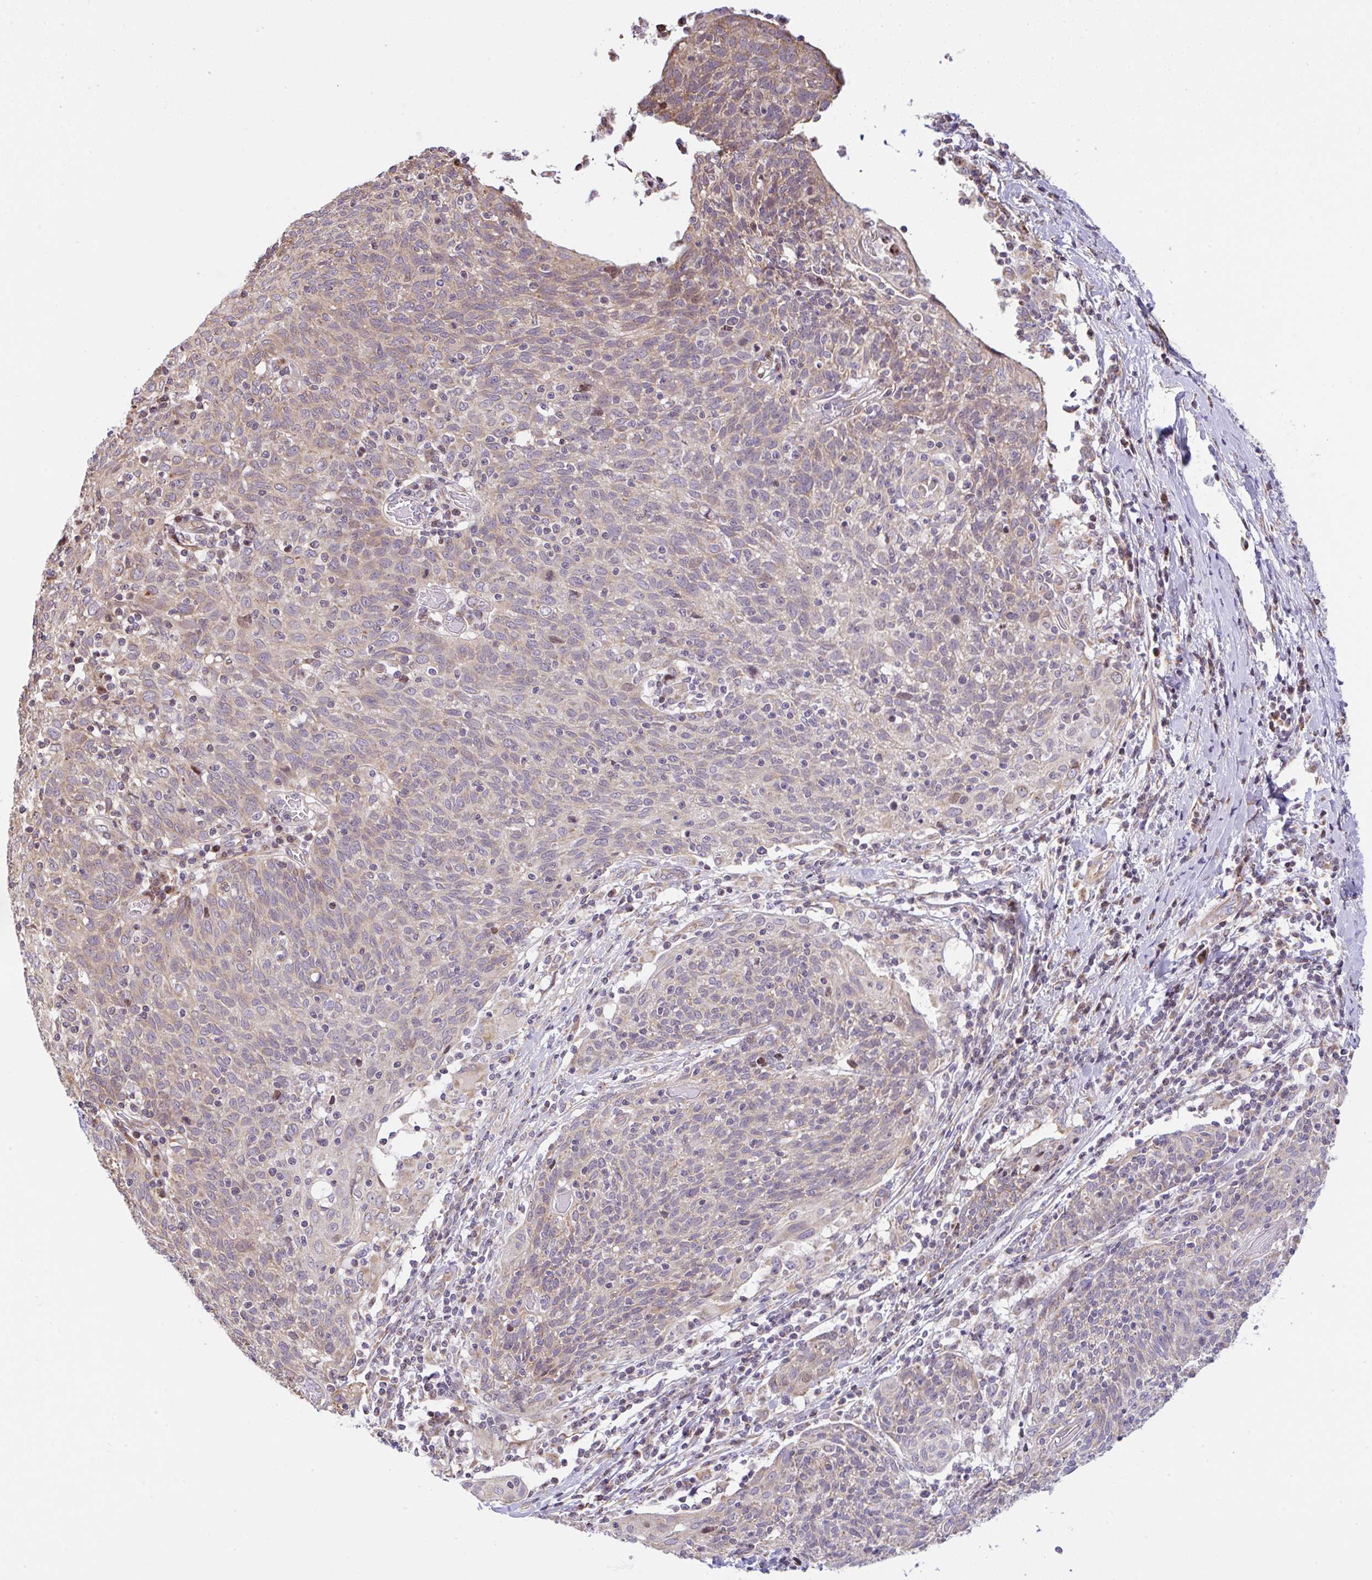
{"staining": {"intensity": "weak", "quantity": "25%-75%", "location": "cytoplasmic/membranous"}, "tissue": "cervical cancer", "cell_type": "Tumor cells", "image_type": "cancer", "snomed": [{"axis": "morphology", "description": "Squamous cell carcinoma, NOS"}, {"axis": "topography", "description": "Cervix"}], "caption": "A brown stain shows weak cytoplasmic/membranous expression of a protein in human cervical cancer tumor cells. (DAB IHC, brown staining for protein, blue staining for nuclei).", "gene": "FIGNL1", "patient": {"sex": "female", "age": 52}}